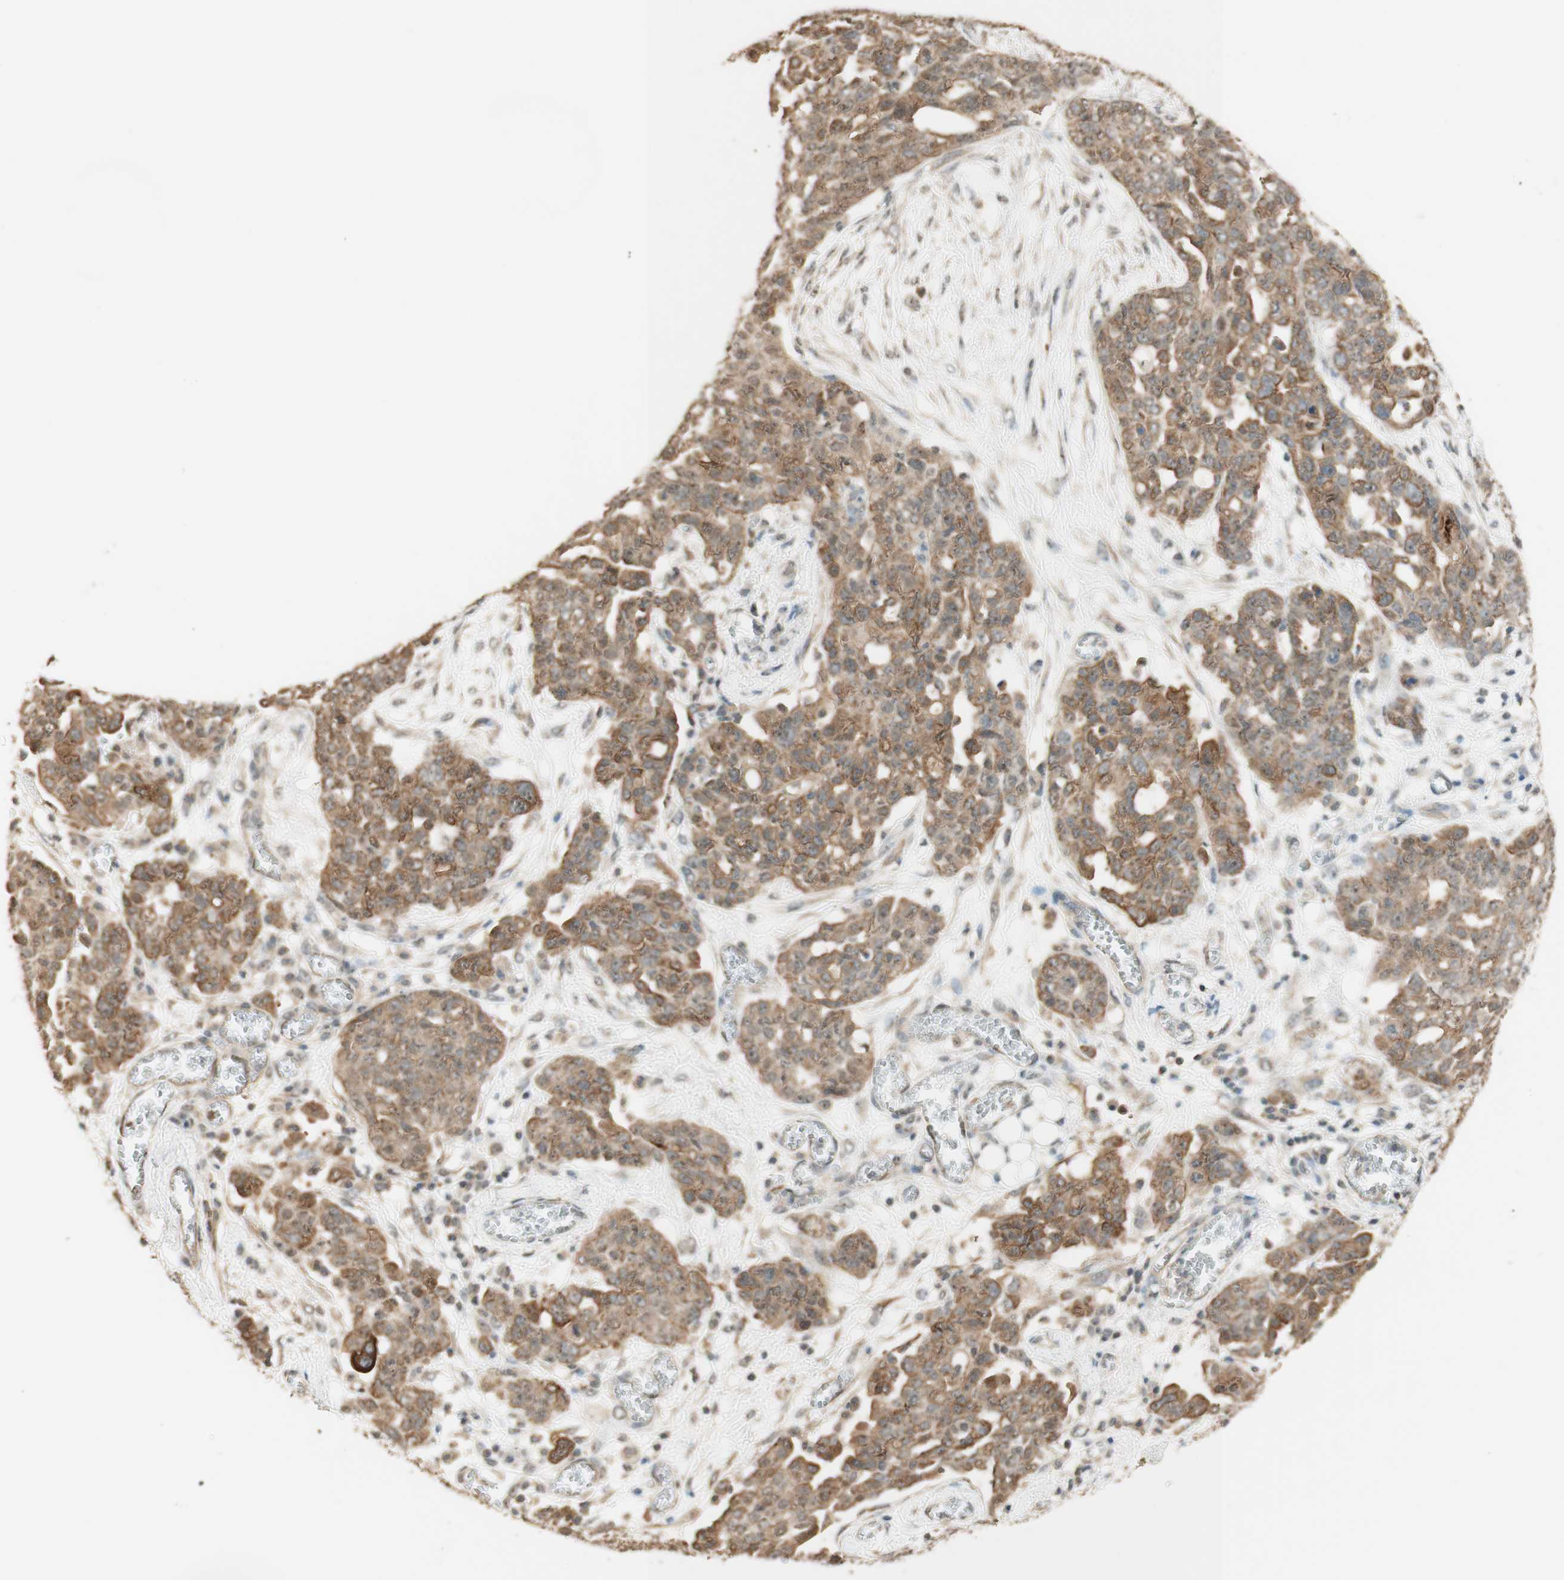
{"staining": {"intensity": "moderate", "quantity": ">75%", "location": "cytoplasmic/membranous"}, "tissue": "ovarian cancer", "cell_type": "Tumor cells", "image_type": "cancer", "snomed": [{"axis": "morphology", "description": "Cystadenocarcinoma, serous, NOS"}, {"axis": "topography", "description": "Soft tissue"}, {"axis": "topography", "description": "Ovary"}], "caption": "Human ovarian serous cystadenocarcinoma stained with a protein marker displays moderate staining in tumor cells.", "gene": "SPINT2", "patient": {"sex": "female", "age": 57}}